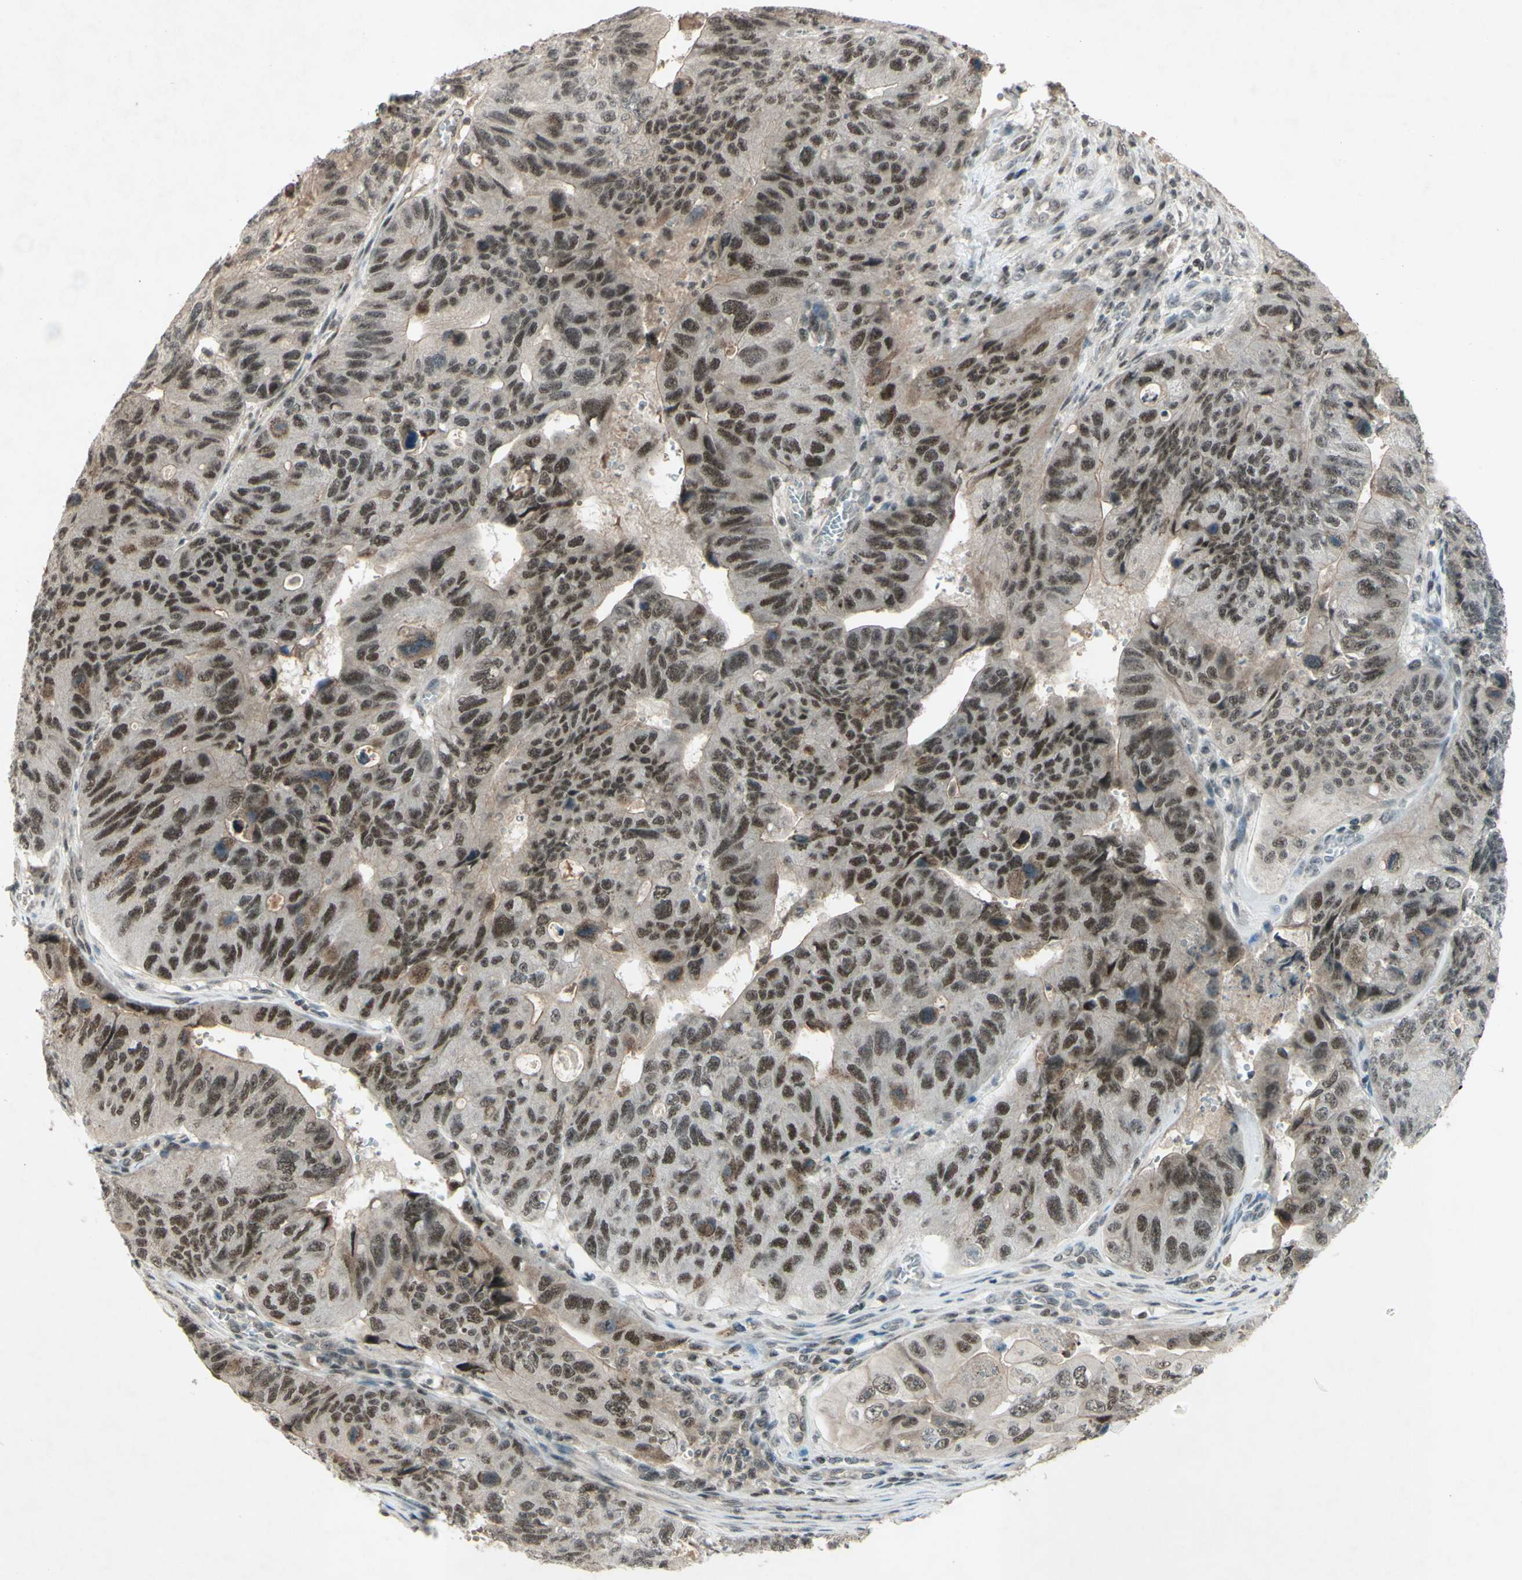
{"staining": {"intensity": "moderate", "quantity": ">75%", "location": "nuclear"}, "tissue": "stomach cancer", "cell_type": "Tumor cells", "image_type": "cancer", "snomed": [{"axis": "morphology", "description": "Adenocarcinoma, NOS"}, {"axis": "topography", "description": "Stomach"}], "caption": "Immunohistochemical staining of human adenocarcinoma (stomach) exhibits moderate nuclear protein positivity in about >75% of tumor cells.", "gene": "SNW1", "patient": {"sex": "male", "age": 59}}